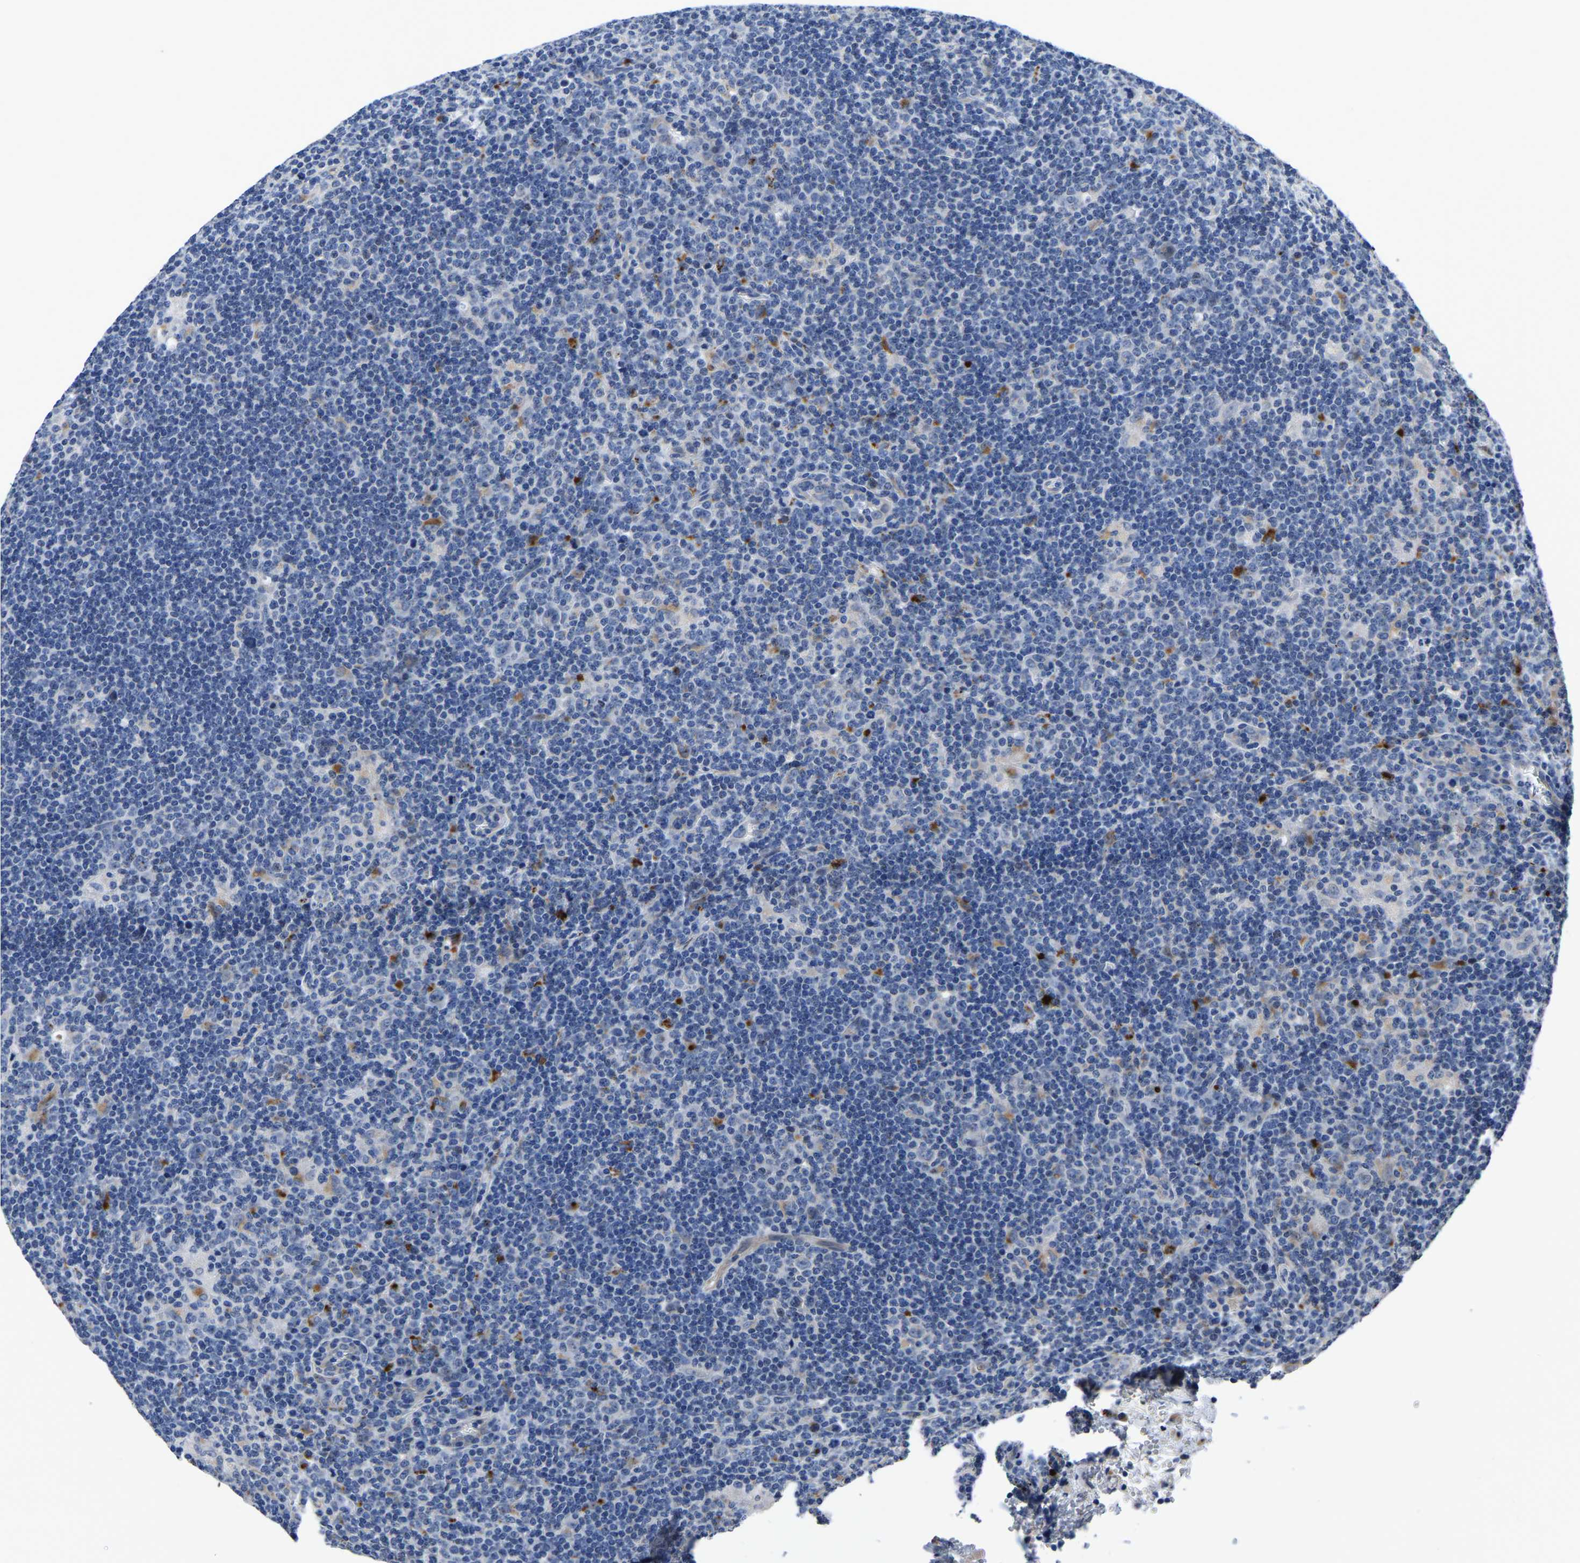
{"staining": {"intensity": "negative", "quantity": "none", "location": "none"}, "tissue": "lymphoma", "cell_type": "Tumor cells", "image_type": "cancer", "snomed": [{"axis": "morphology", "description": "Hodgkin's disease, NOS"}, {"axis": "topography", "description": "Lymph node"}], "caption": "This micrograph is of lymphoma stained with IHC to label a protein in brown with the nuclei are counter-stained blue. There is no staining in tumor cells.", "gene": "PDLIM7", "patient": {"sex": "female", "age": 57}}